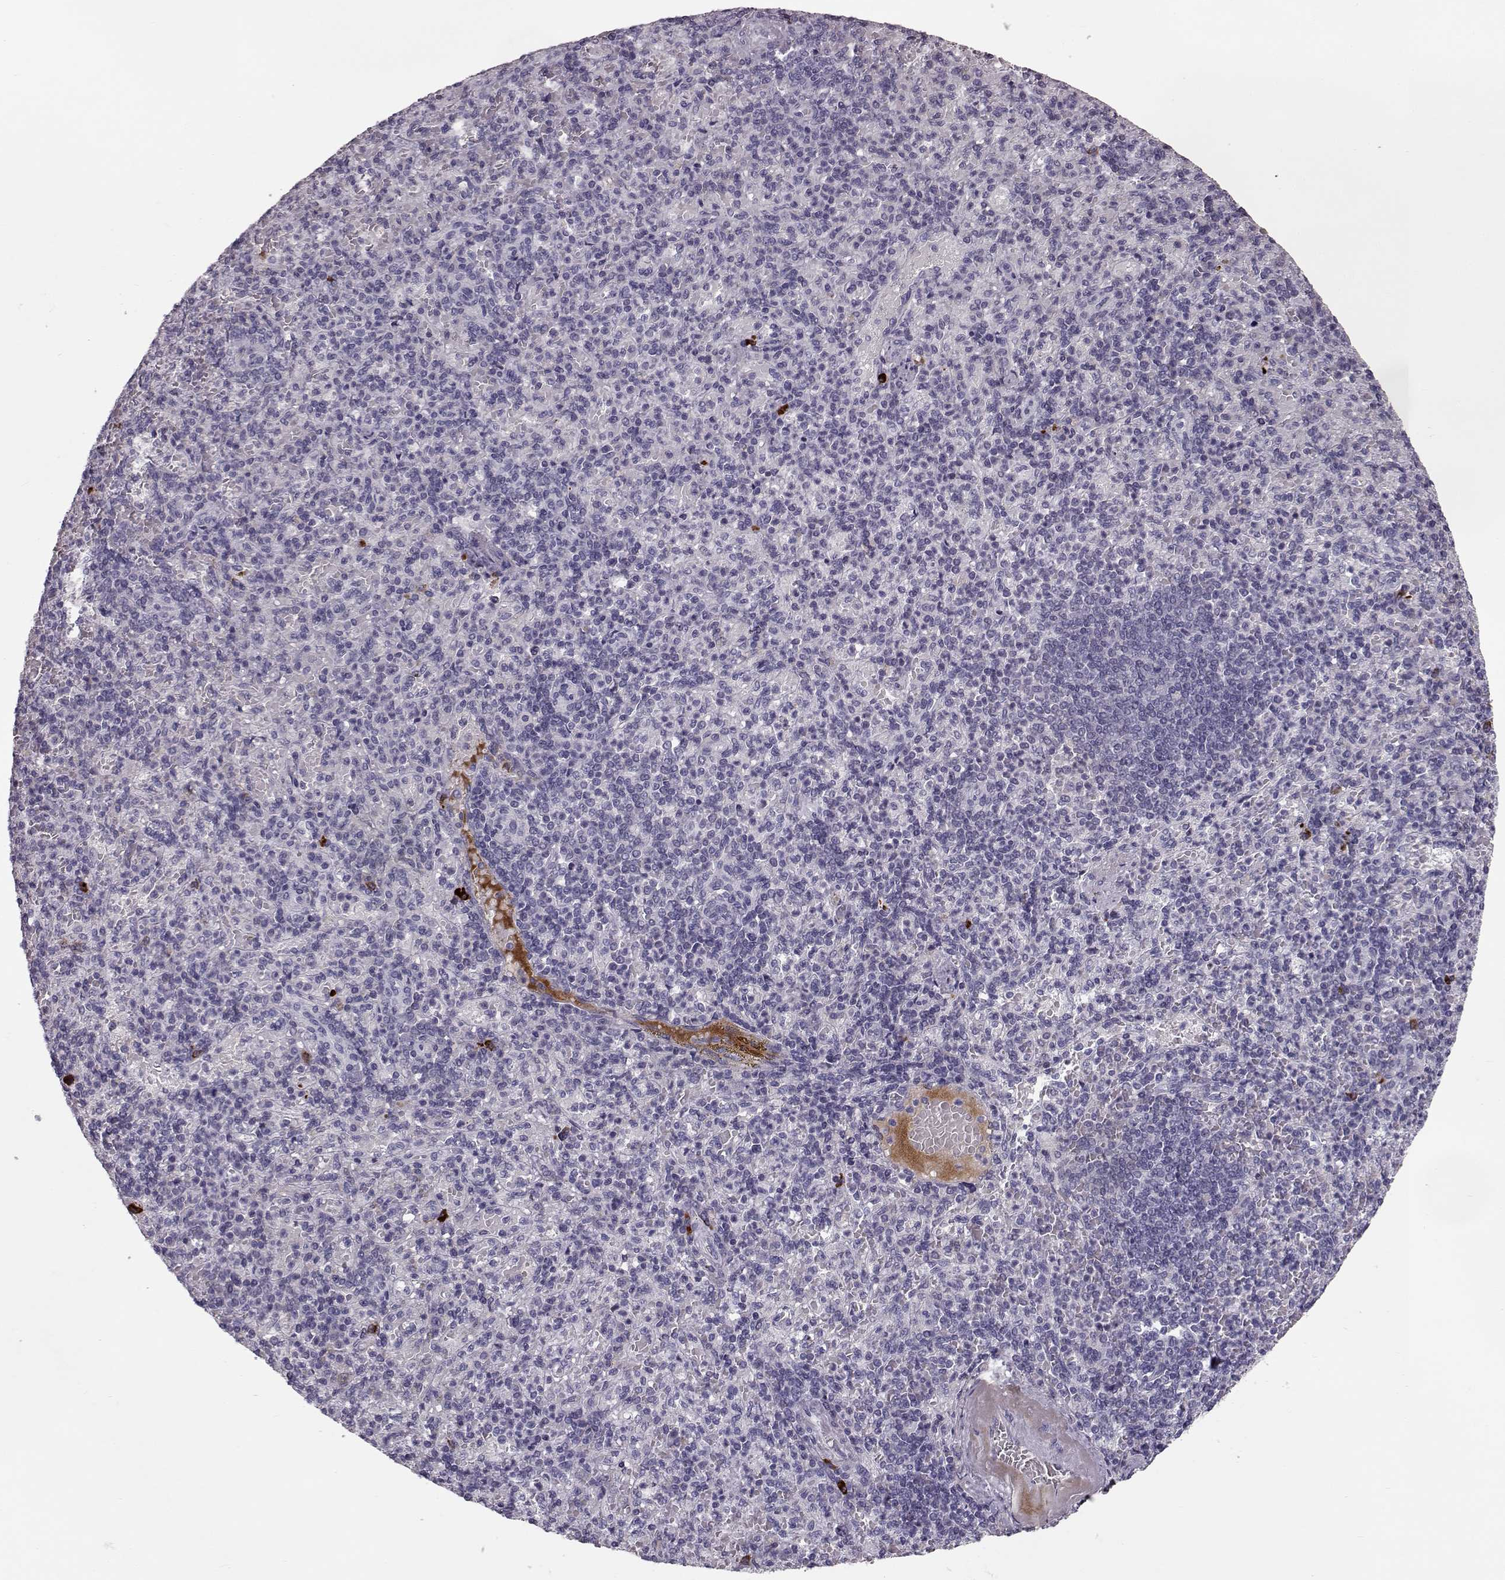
{"staining": {"intensity": "moderate", "quantity": "<25%", "location": "cytoplasmic/membranous"}, "tissue": "spleen", "cell_type": "Cells in red pulp", "image_type": "normal", "snomed": [{"axis": "morphology", "description": "Normal tissue, NOS"}, {"axis": "topography", "description": "Spleen"}], "caption": "Human spleen stained for a protein (brown) shows moderate cytoplasmic/membranous positive expression in about <25% of cells in red pulp.", "gene": "CCL19", "patient": {"sex": "female", "age": 74}}